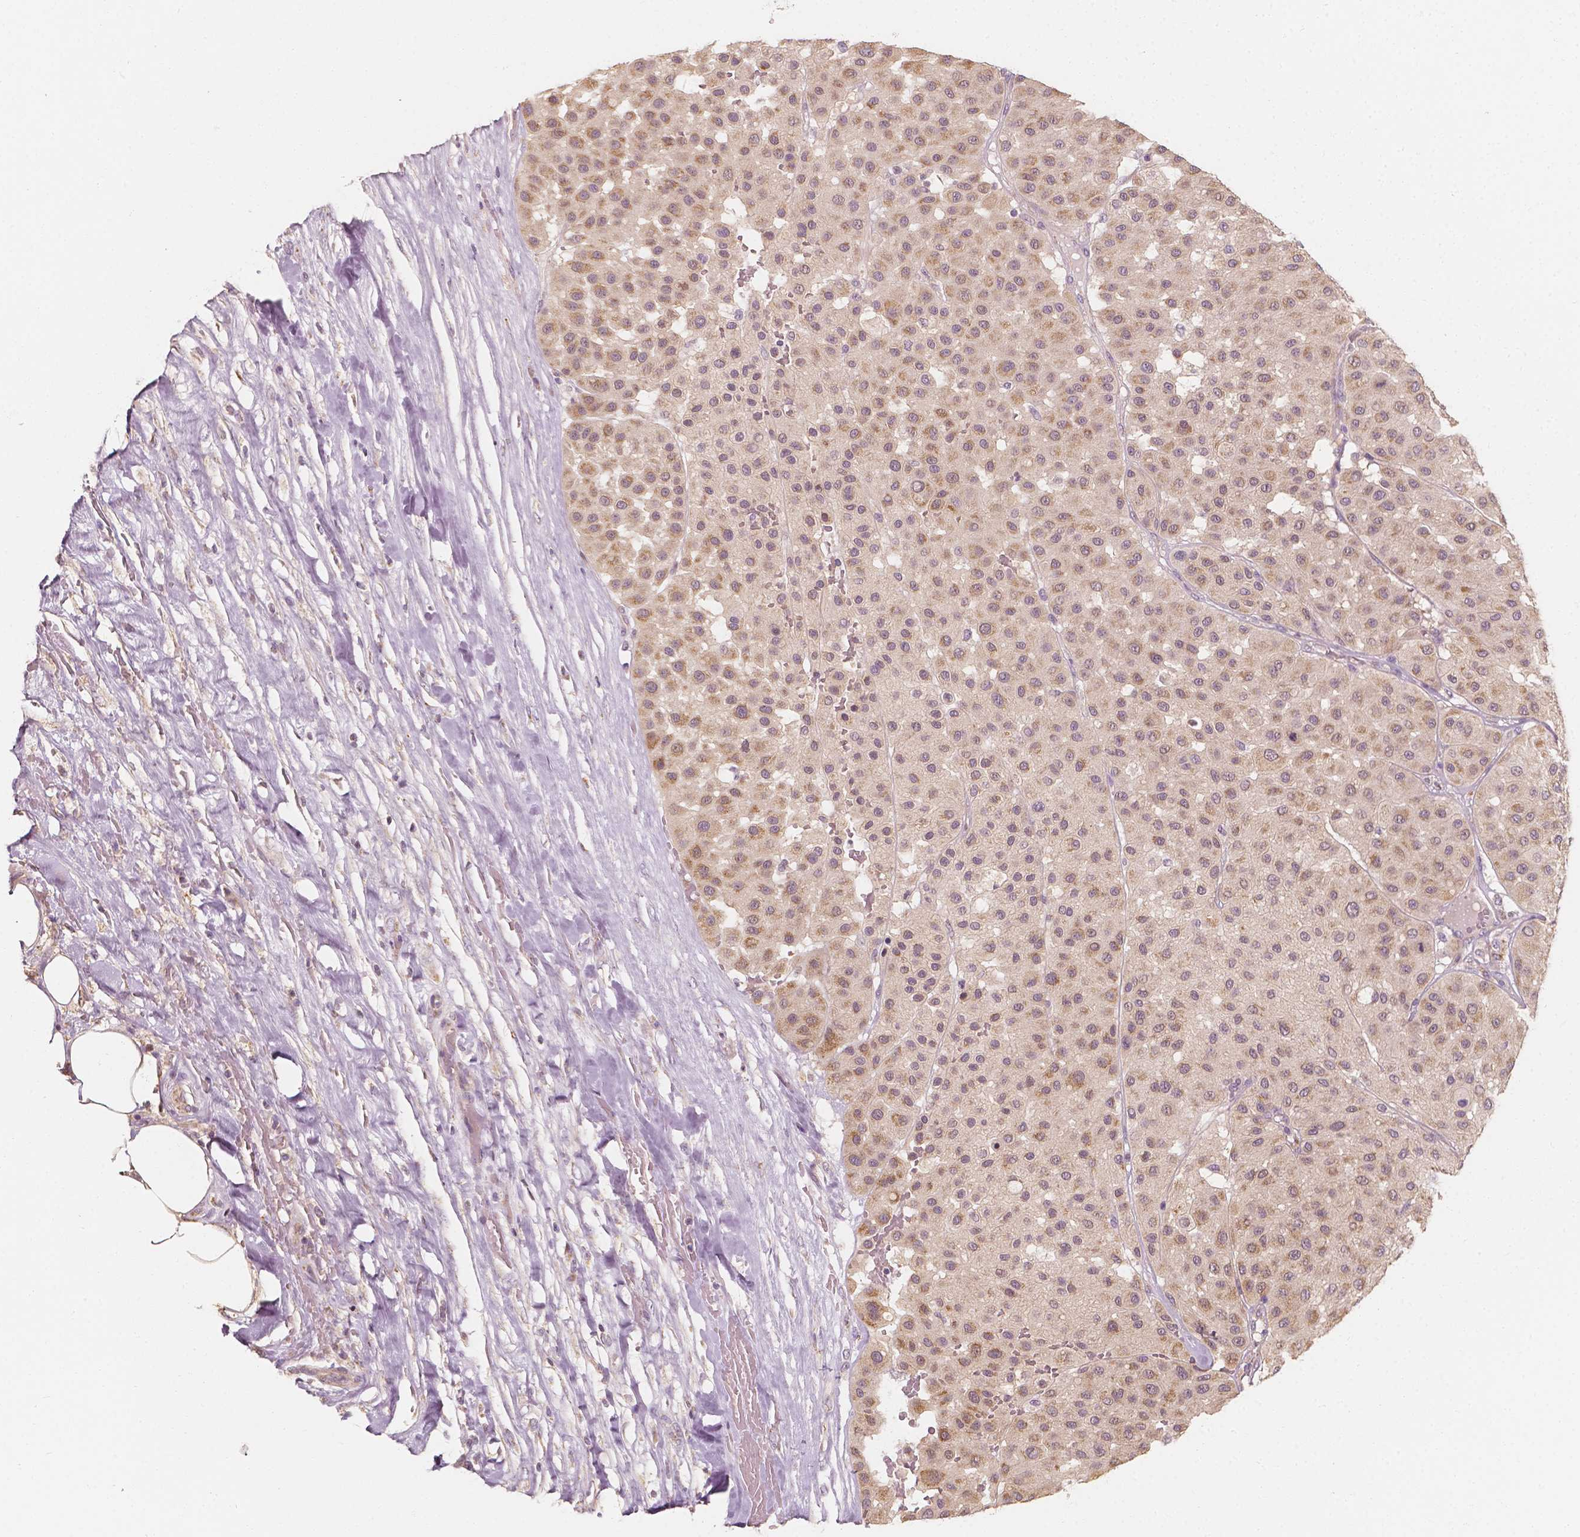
{"staining": {"intensity": "weak", "quantity": "25%-75%", "location": "cytoplasmic/membranous"}, "tissue": "melanoma", "cell_type": "Tumor cells", "image_type": "cancer", "snomed": [{"axis": "morphology", "description": "Malignant melanoma, Metastatic site"}, {"axis": "topography", "description": "Smooth muscle"}], "caption": "Tumor cells exhibit low levels of weak cytoplasmic/membranous positivity in about 25%-75% of cells in human malignant melanoma (metastatic site).", "gene": "SHPK", "patient": {"sex": "male", "age": 41}}